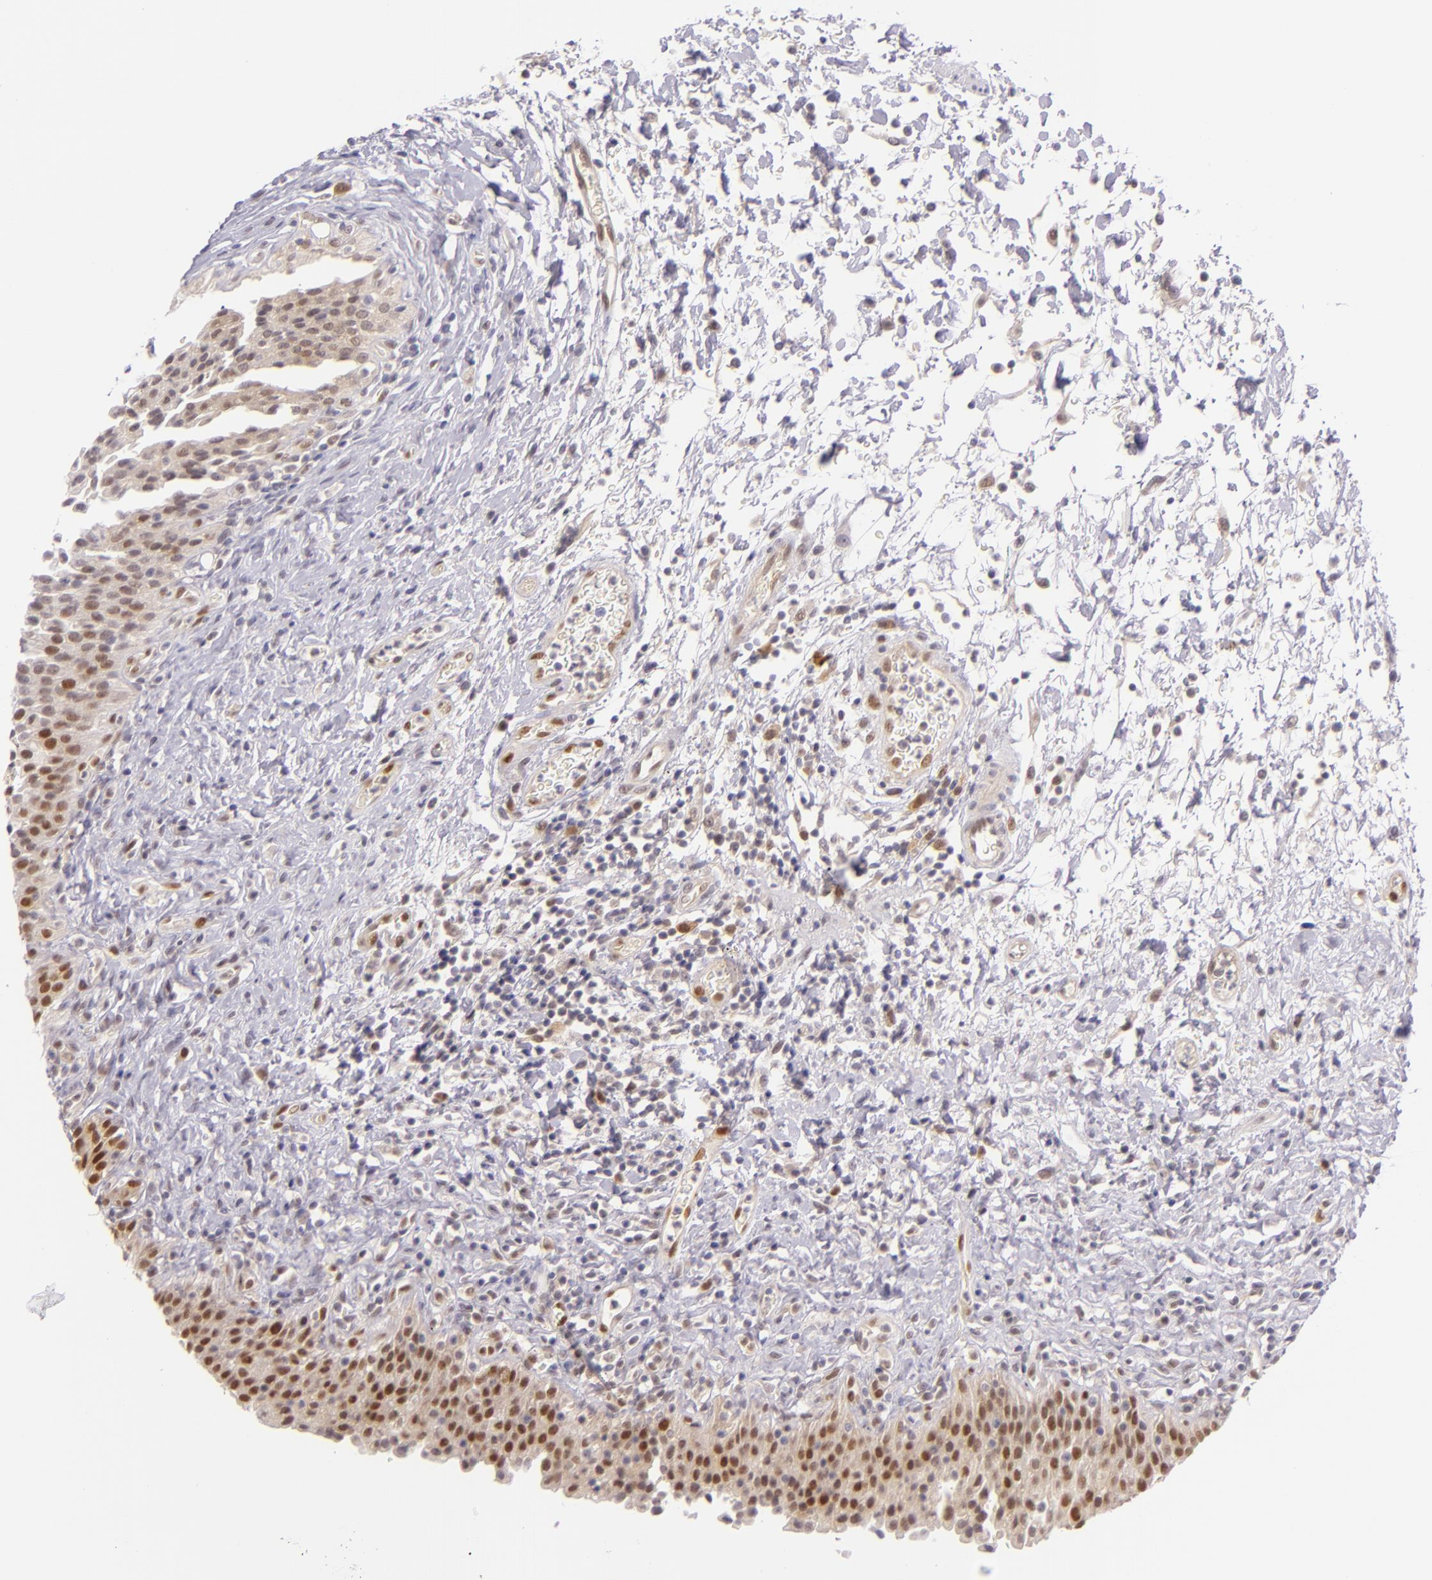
{"staining": {"intensity": "moderate", "quantity": "25%-75%", "location": "cytoplasmic/membranous,nuclear"}, "tissue": "urinary bladder", "cell_type": "Urothelial cells", "image_type": "normal", "snomed": [{"axis": "morphology", "description": "Normal tissue, NOS"}, {"axis": "topography", "description": "Urinary bladder"}], "caption": "High-magnification brightfield microscopy of normal urinary bladder stained with DAB (3,3'-diaminobenzidine) (brown) and counterstained with hematoxylin (blue). urothelial cells exhibit moderate cytoplasmic/membranous,nuclear expression is appreciated in about25%-75% of cells.", "gene": "CSE1L", "patient": {"sex": "male", "age": 51}}